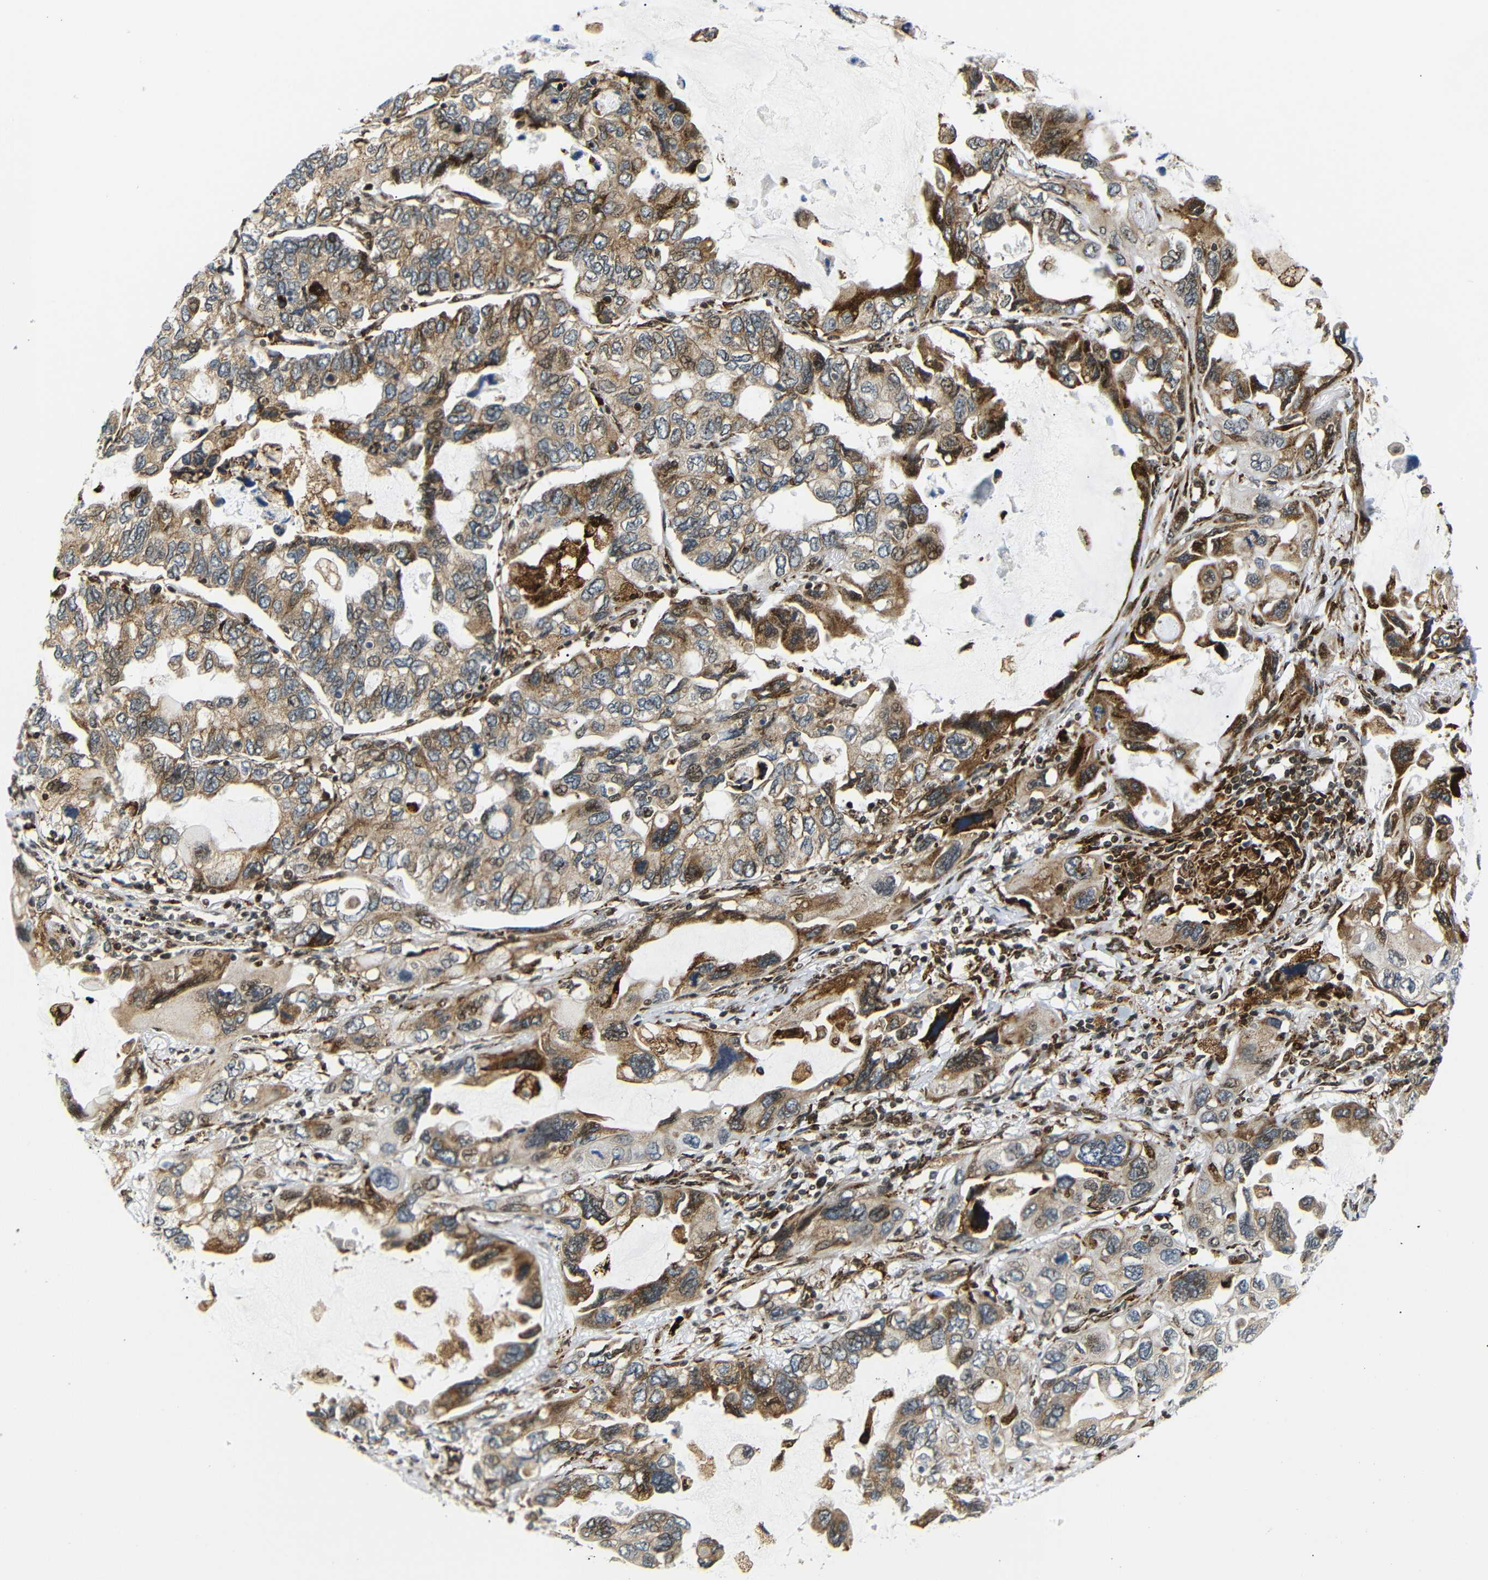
{"staining": {"intensity": "moderate", "quantity": ">75%", "location": "cytoplasmic/membranous"}, "tissue": "lung cancer", "cell_type": "Tumor cells", "image_type": "cancer", "snomed": [{"axis": "morphology", "description": "Squamous cell carcinoma, NOS"}, {"axis": "topography", "description": "Lung"}], "caption": "Lung cancer stained with DAB (3,3'-diaminobenzidine) immunohistochemistry (IHC) shows medium levels of moderate cytoplasmic/membranous staining in approximately >75% of tumor cells.", "gene": "SPCS2", "patient": {"sex": "female", "age": 73}}